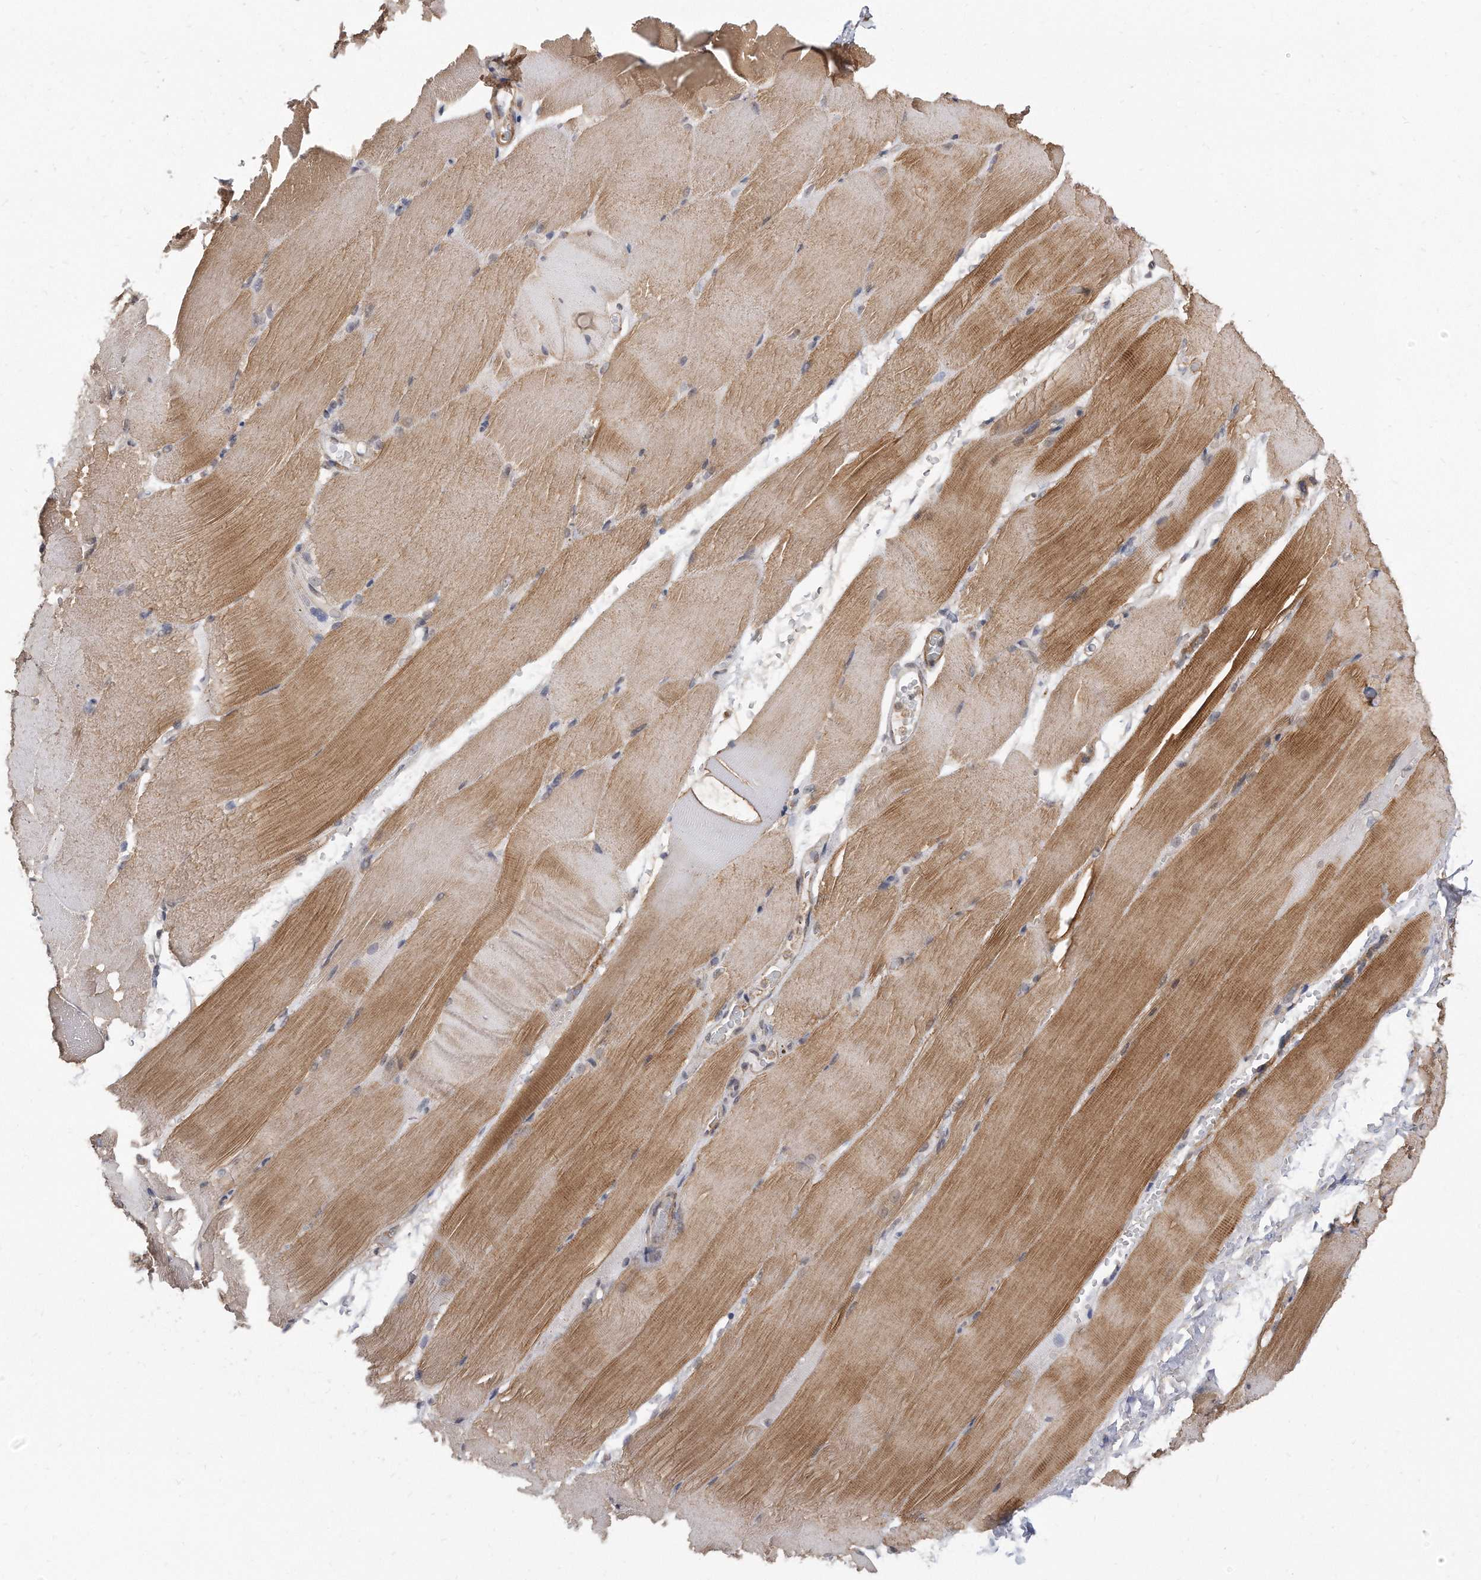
{"staining": {"intensity": "moderate", "quantity": "25%-75%", "location": "cytoplasmic/membranous"}, "tissue": "skeletal muscle", "cell_type": "Myocytes", "image_type": "normal", "snomed": [{"axis": "morphology", "description": "Normal tissue, NOS"}, {"axis": "topography", "description": "Skeletal muscle"}, {"axis": "topography", "description": "Parathyroid gland"}], "caption": "About 25%-75% of myocytes in normal skeletal muscle exhibit moderate cytoplasmic/membranous protein staining as visualized by brown immunohistochemical staining.", "gene": "TCP1", "patient": {"sex": "female", "age": 37}}